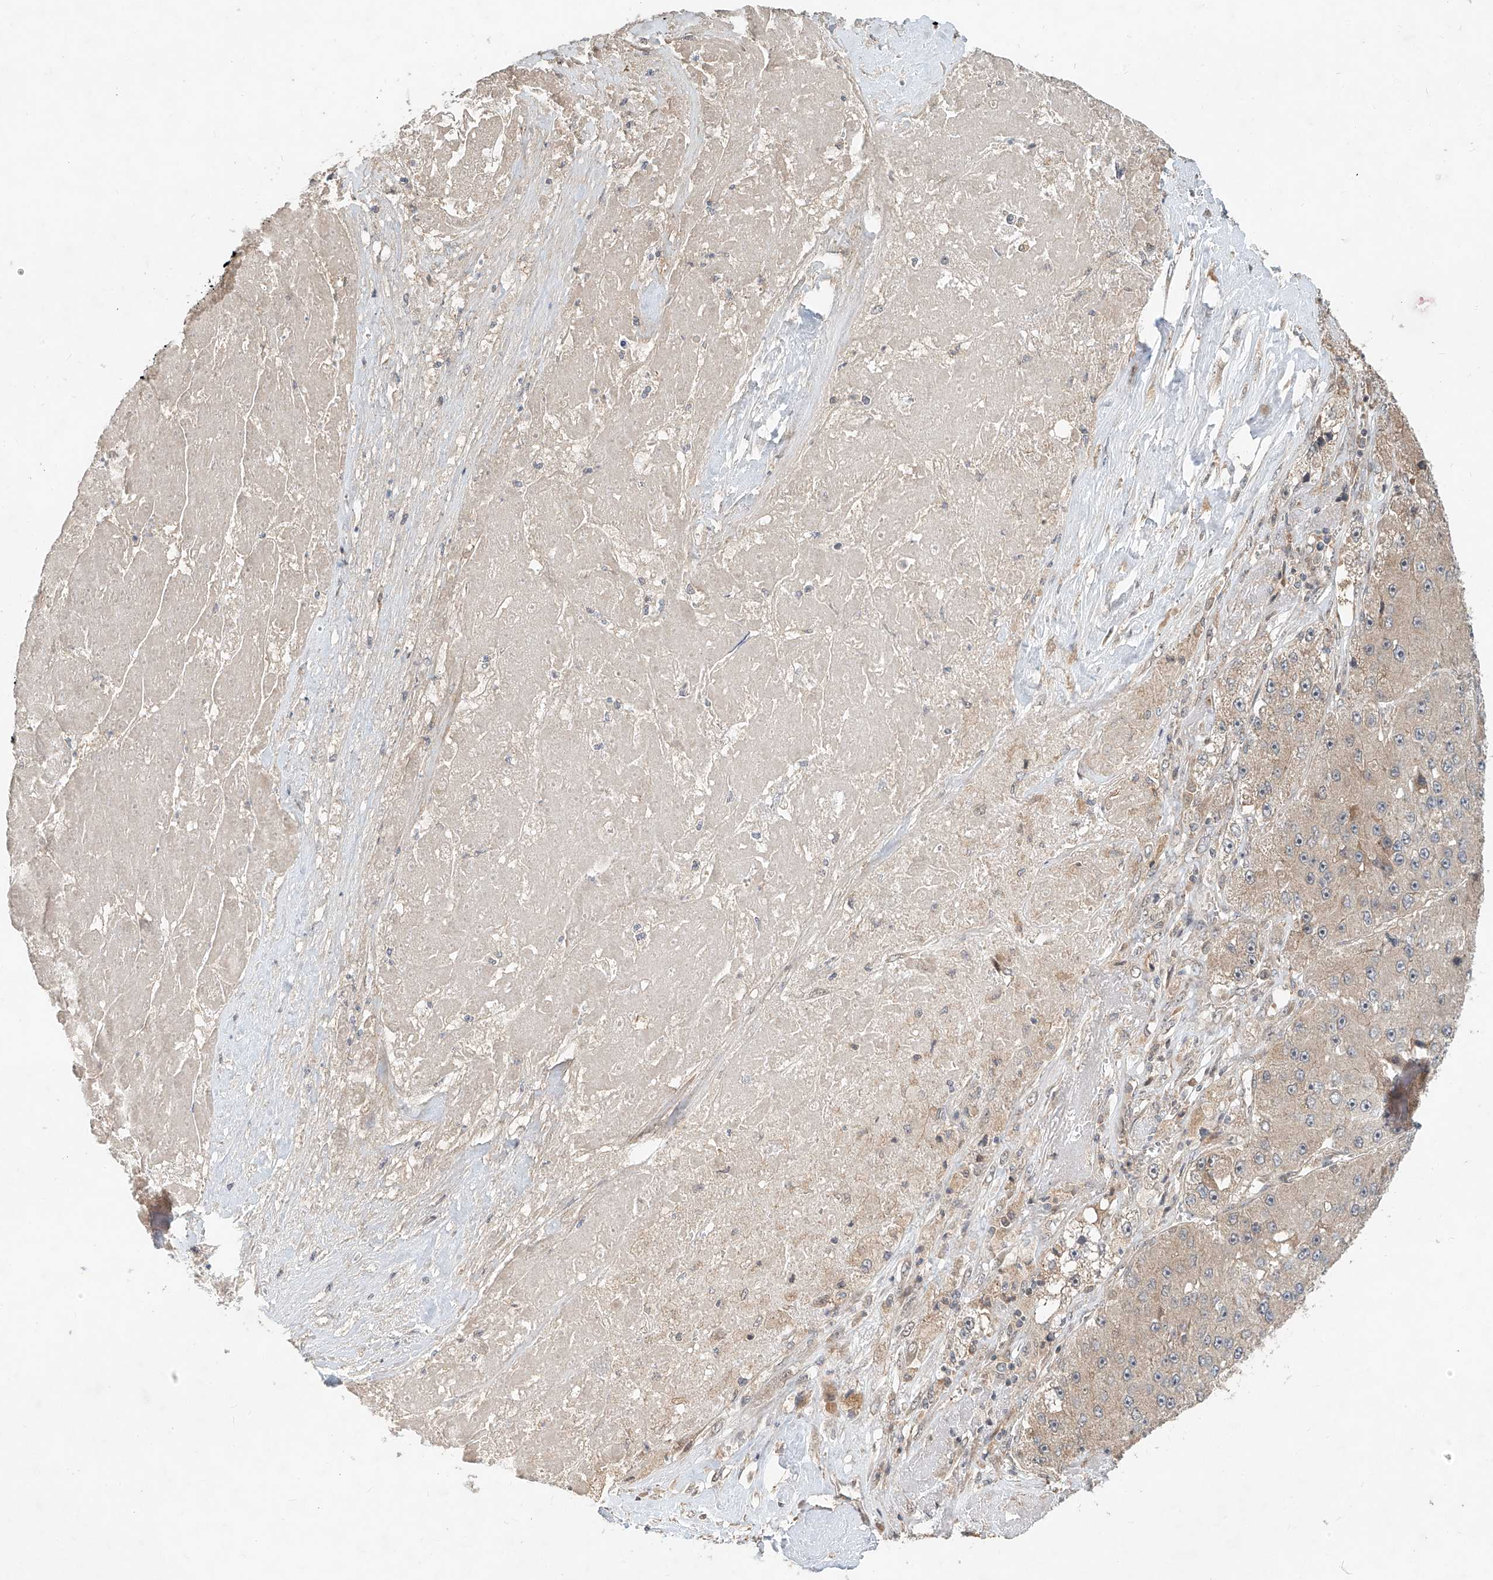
{"staining": {"intensity": "negative", "quantity": "none", "location": "none"}, "tissue": "liver cancer", "cell_type": "Tumor cells", "image_type": "cancer", "snomed": [{"axis": "morphology", "description": "Carcinoma, Hepatocellular, NOS"}, {"axis": "topography", "description": "Liver"}], "caption": "Immunohistochemical staining of hepatocellular carcinoma (liver) demonstrates no significant positivity in tumor cells.", "gene": "TMEM61", "patient": {"sex": "female", "age": 73}}